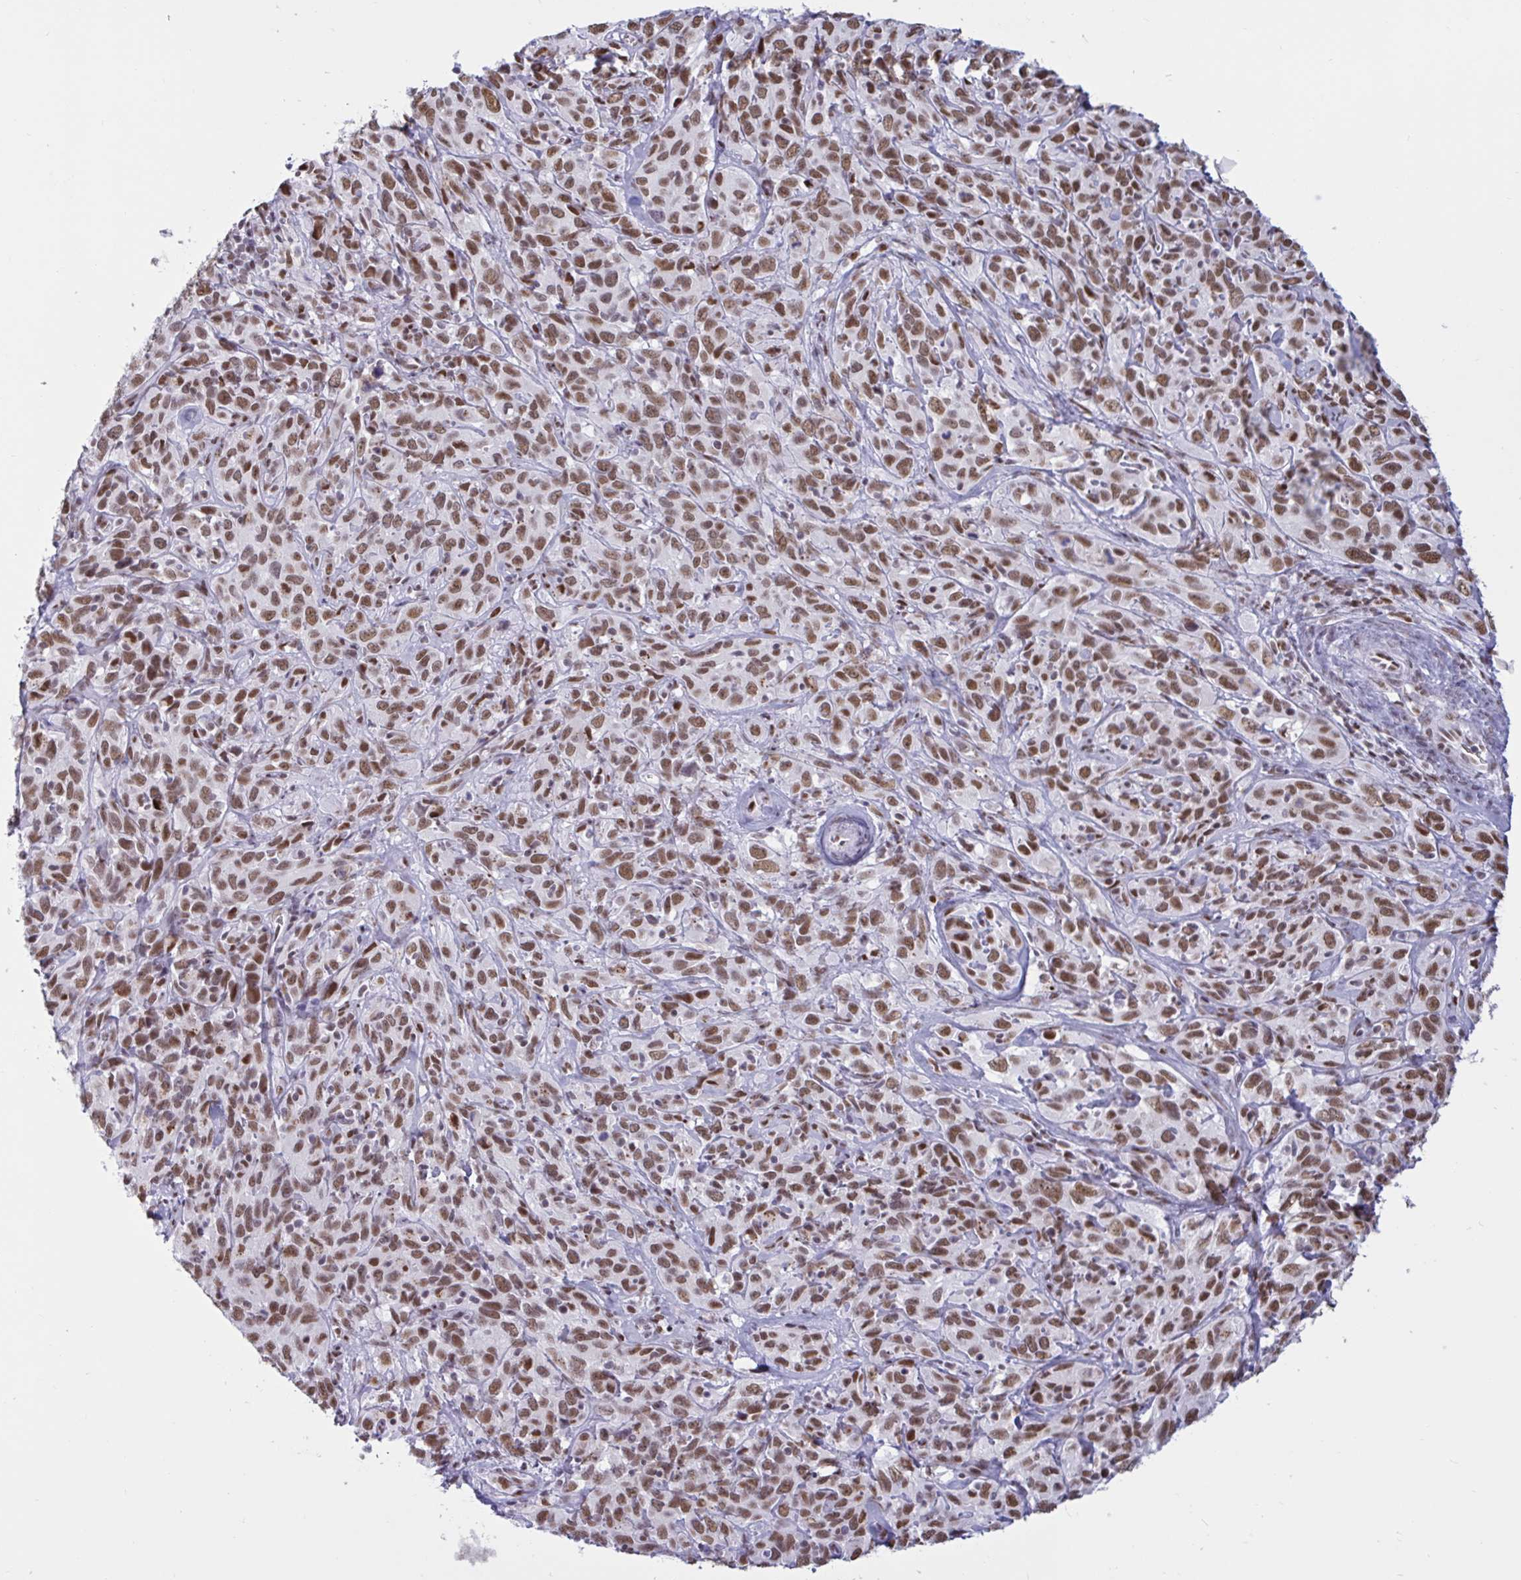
{"staining": {"intensity": "moderate", "quantity": ">75%", "location": "nuclear"}, "tissue": "cervical cancer", "cell_type": "Tumor cells", "image_type": "cancer", "snomed": [{"axis": "morphology", "description": "Normal tissue, NOS"}, {"axis": "morphology", "description": "Squamous cell carcinoma, NOS"}, {"axis": "topography", "description": "Cervix"}], "caption": "This is a micrograph of immunohistochemistry staining of cervical cancer (squamous cell carcinoma), which shows moderate staining in the nuclear of tumor cells.", "gene": "CBFA2T2", "patient": {"sex": "female", "age": 51}}